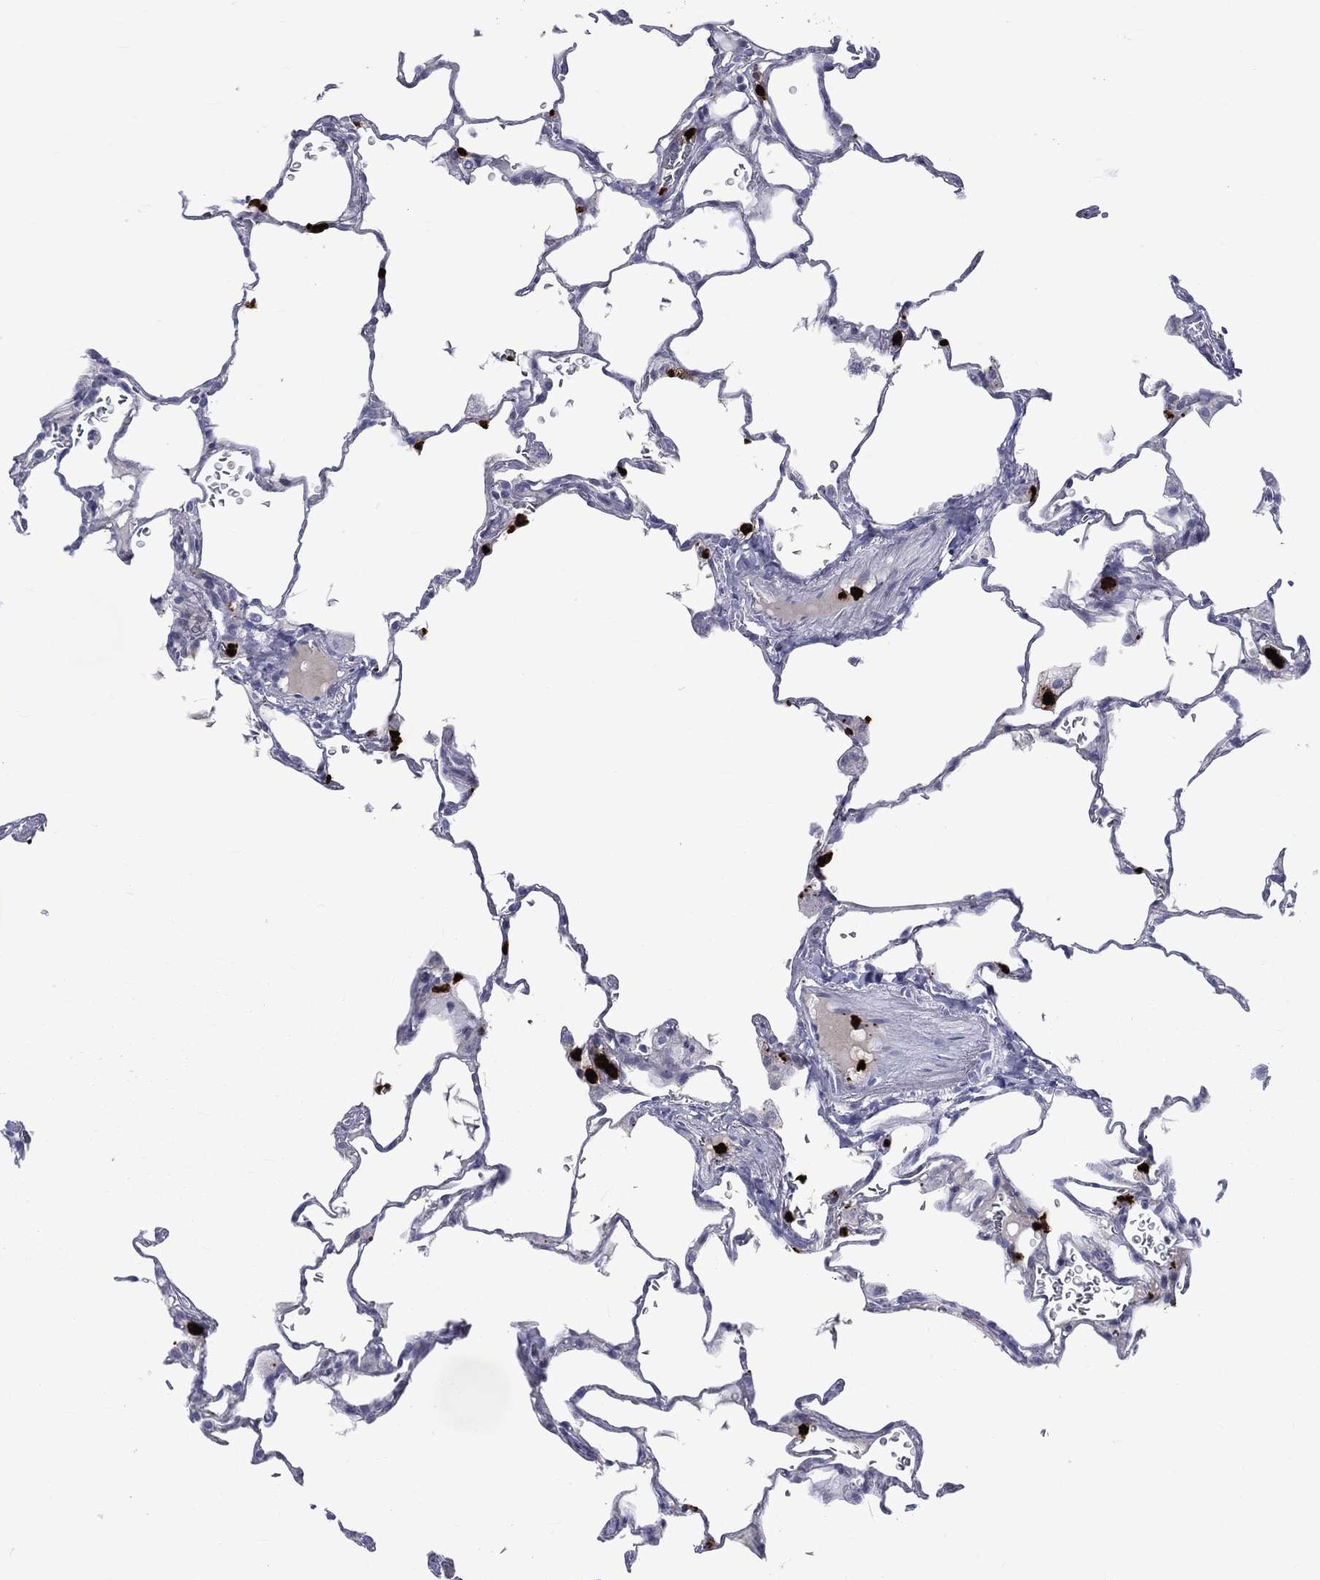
{"staining": {"intensity": "negative", "quantity": "none", "location": "none"}, "tissue": "lung", "cell_type": "Alveolar cells", "image_type": "normal", "snomed": [{"axis": "morphology", "description": "Normal tissue, NOS"}, {"axis": "morphology", "description": "Adenocarcinoma, metastatic, NOS"}, {"axis": "topography", "description": "Lung"}], "caption": "This image is of normal lung stained with immunohistochemistry (IHC) to label a protein in brown with the nuclei are counter-stained blue. There is no expression in alveolar cells. (DAB (3,3'-diaminobenzidine) immunohistochemistry visualized using brightfield microscopy, high magnification).", "gene": "ELANE", "patient": {"sex": "male", "age": 45}}